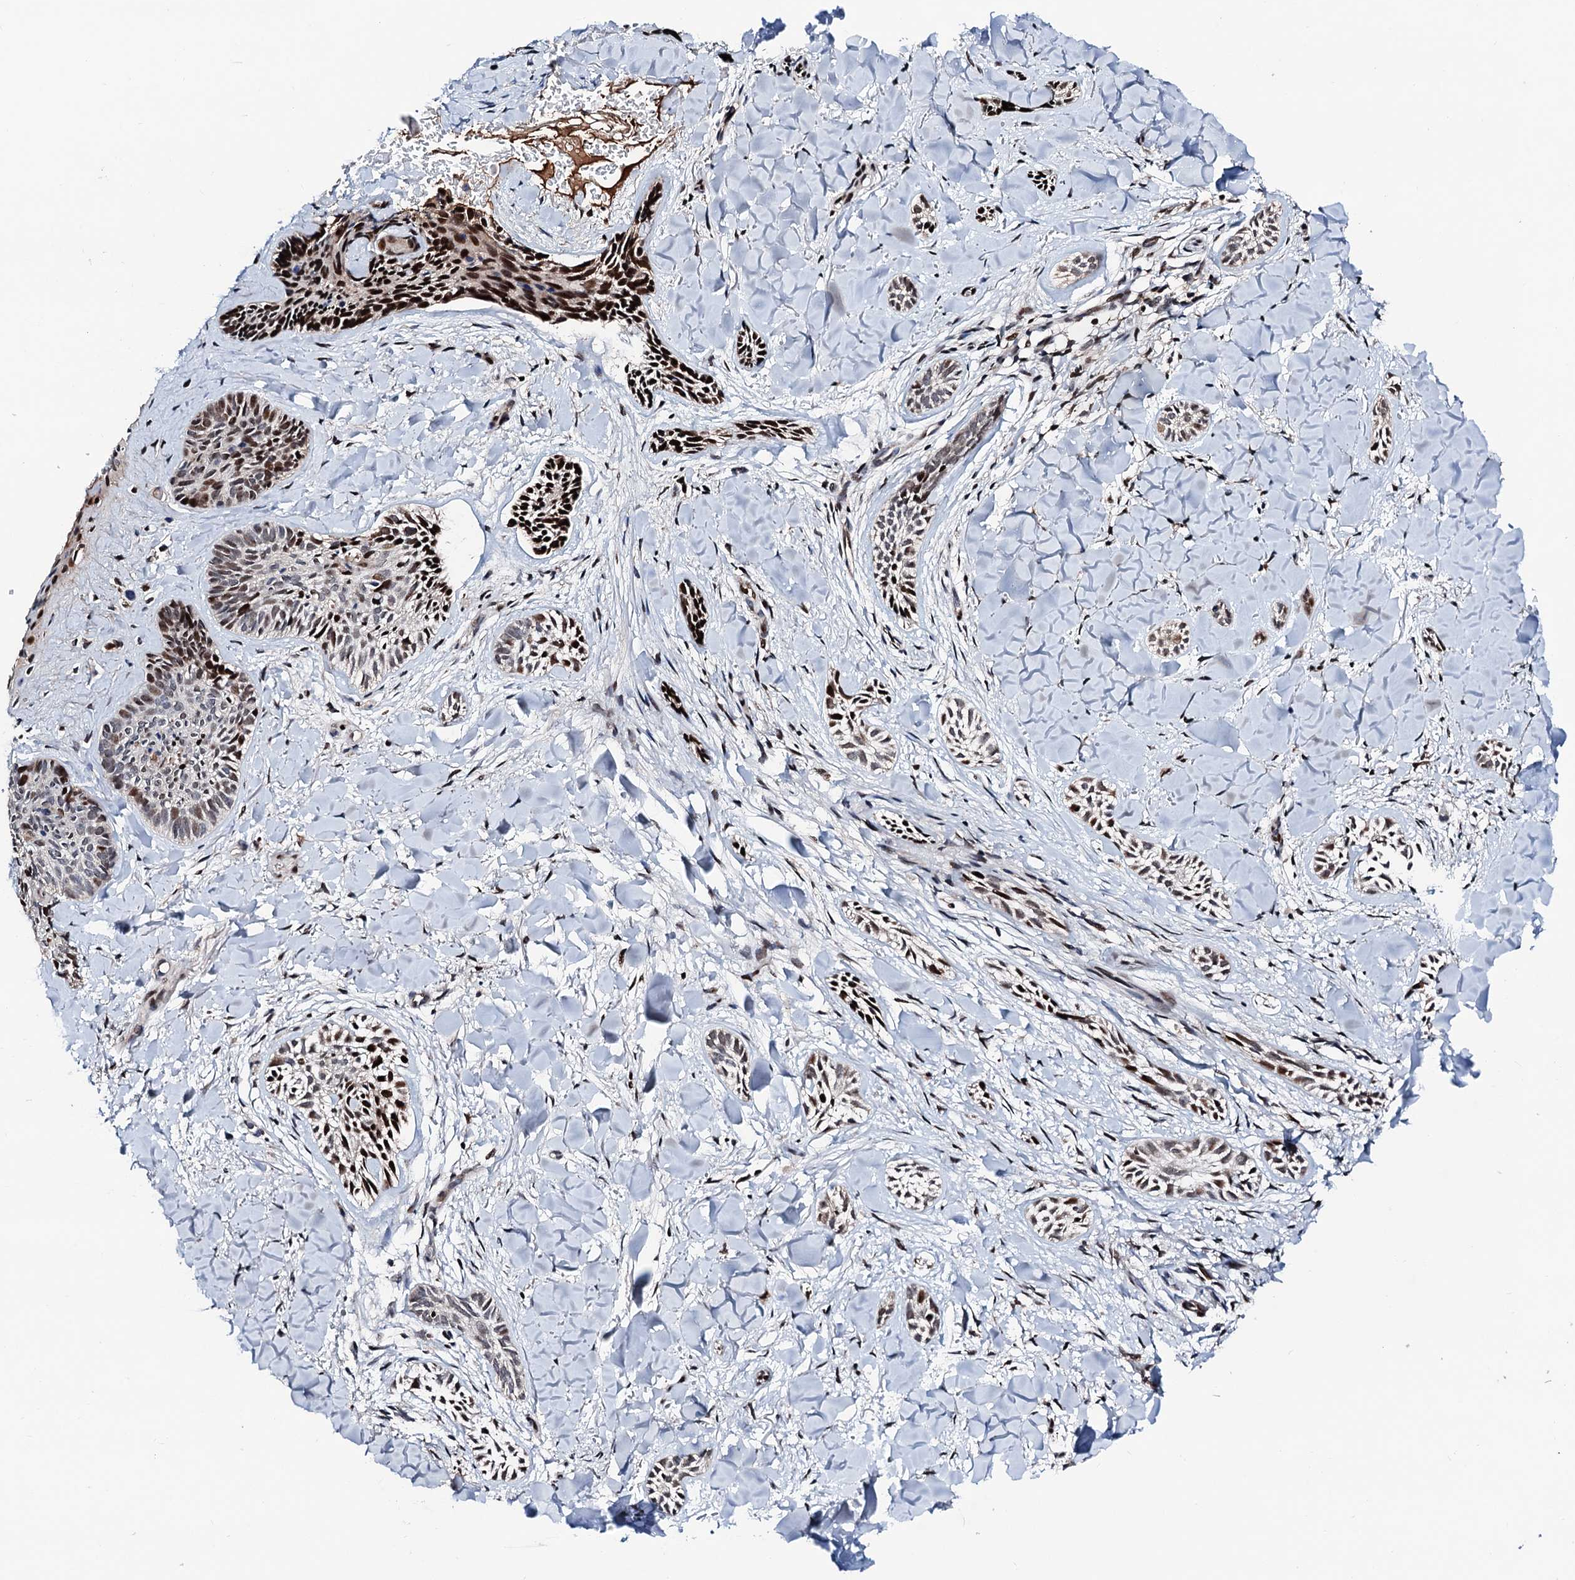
{"staining": {"intensity": "strong", "quantity": "25%-75%", "location": "nuclear"}, "tissue": "skin cancer", "cell_type": "Tumor cells", "image_type": "cancer", "snomed": [{"axis": "morphology", "description": "Basal cell carcinoma"}, {"axis": "topography", "description": "Skin"}], "caption": "Basal cell carcinoma (skin) tissue reveals strong nuclear expression in approximately 25%-75% of tumor cells, visualized by immunohistochemistry.", "gene": "KIF18A", "patient": {"sex": "female", "age": 59}}